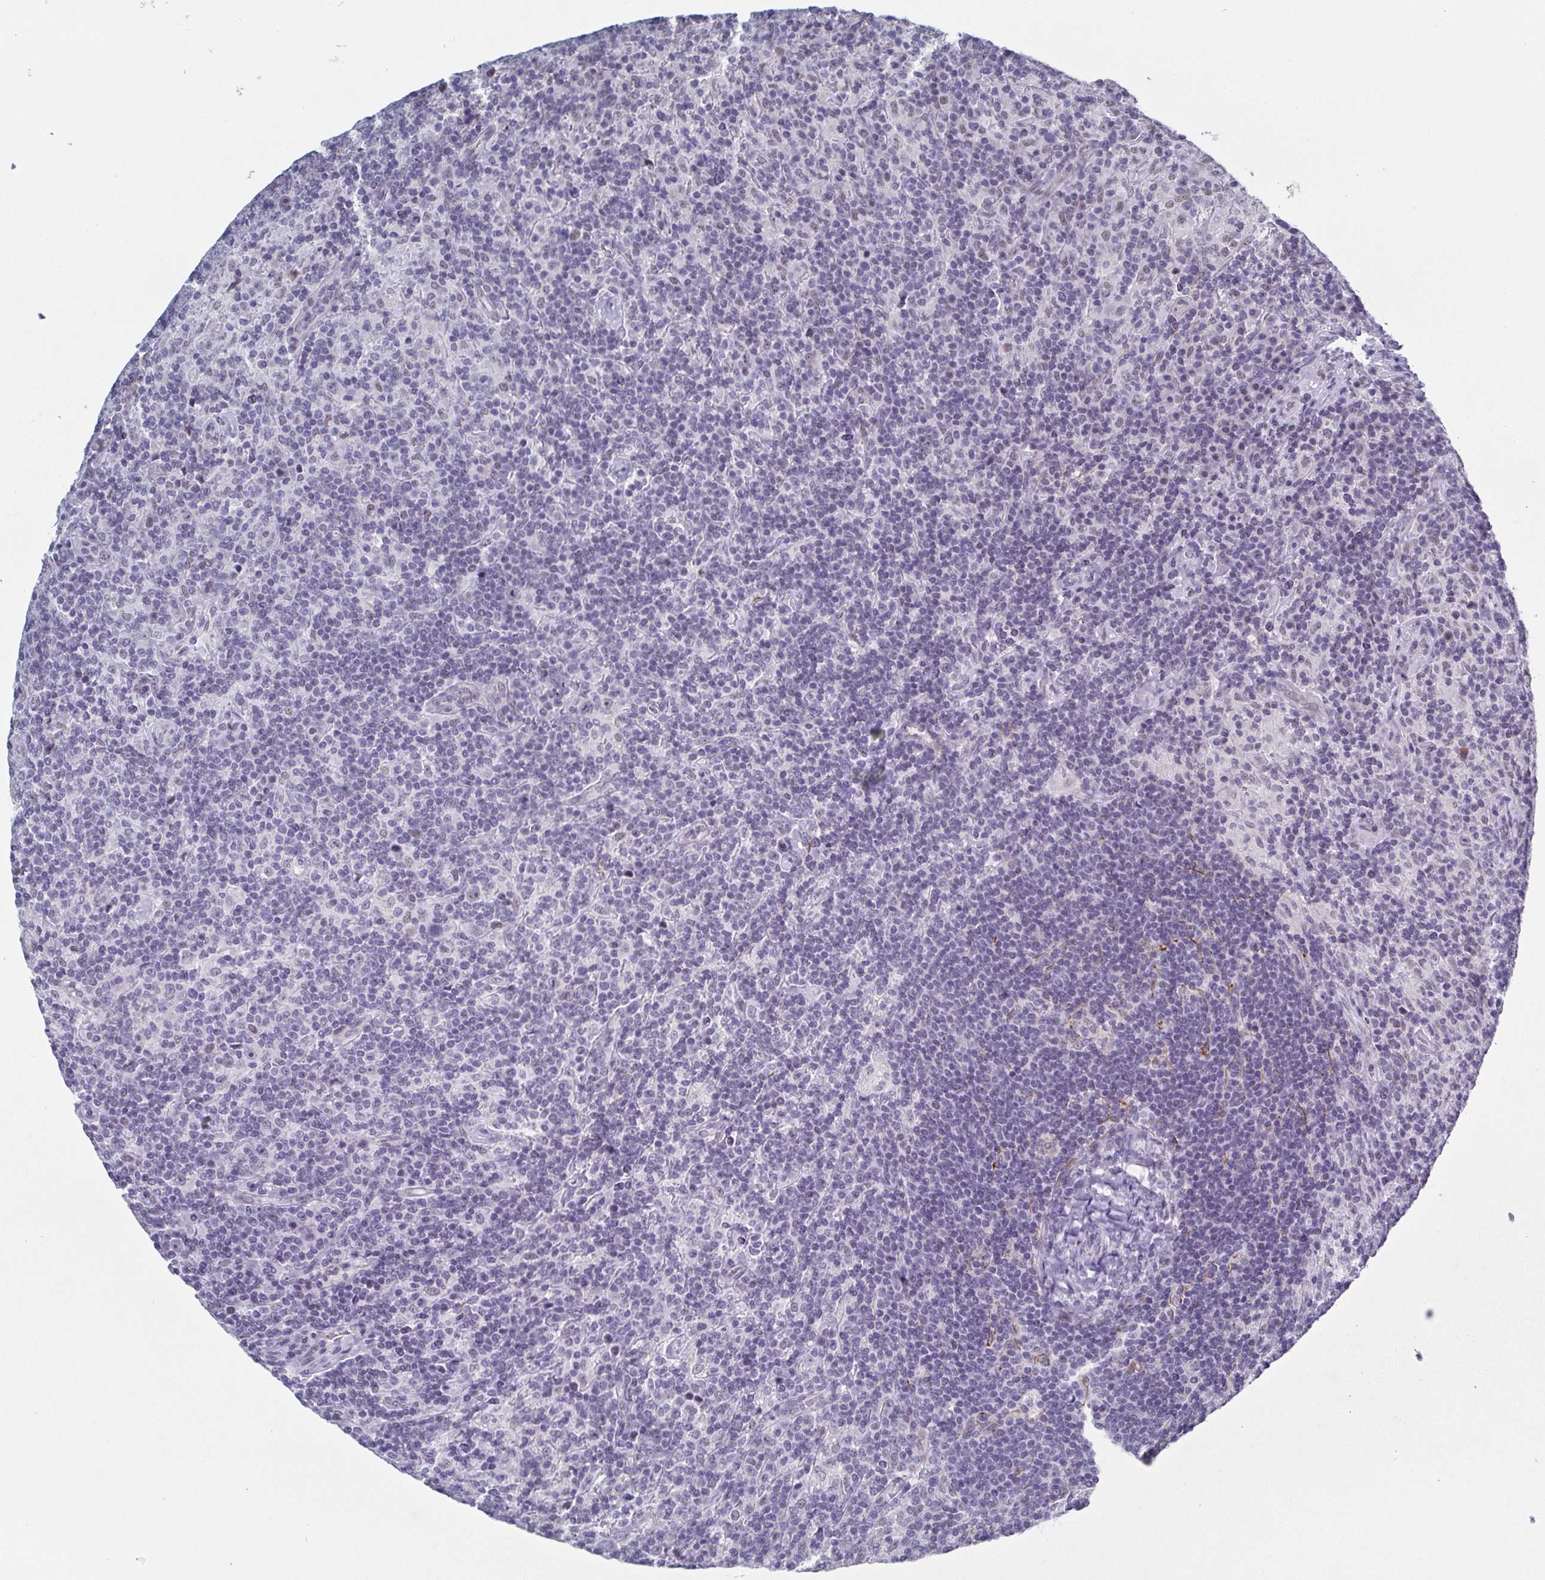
{"staining": {"intensity": "negative", "quantity": "none", "location": "none"}, "tissue": "lymphoma", "cell_type": "Tumor cells", "image_type": "cancer", "snomed": [{"axis": "morphology", "description": "Hodgkin's disease, NOS"}, {"axis": "topography", "description": "Lymph node"}], "caption": "This is a micrograph of IHC staining of lymphoma, which shows no staining in tumor cells. (DAB immunohistochemistry (IHC) with hematoxylin counter stain).", "gene": "TMEM92", "patient": {"sex": "male", "age": 70}}